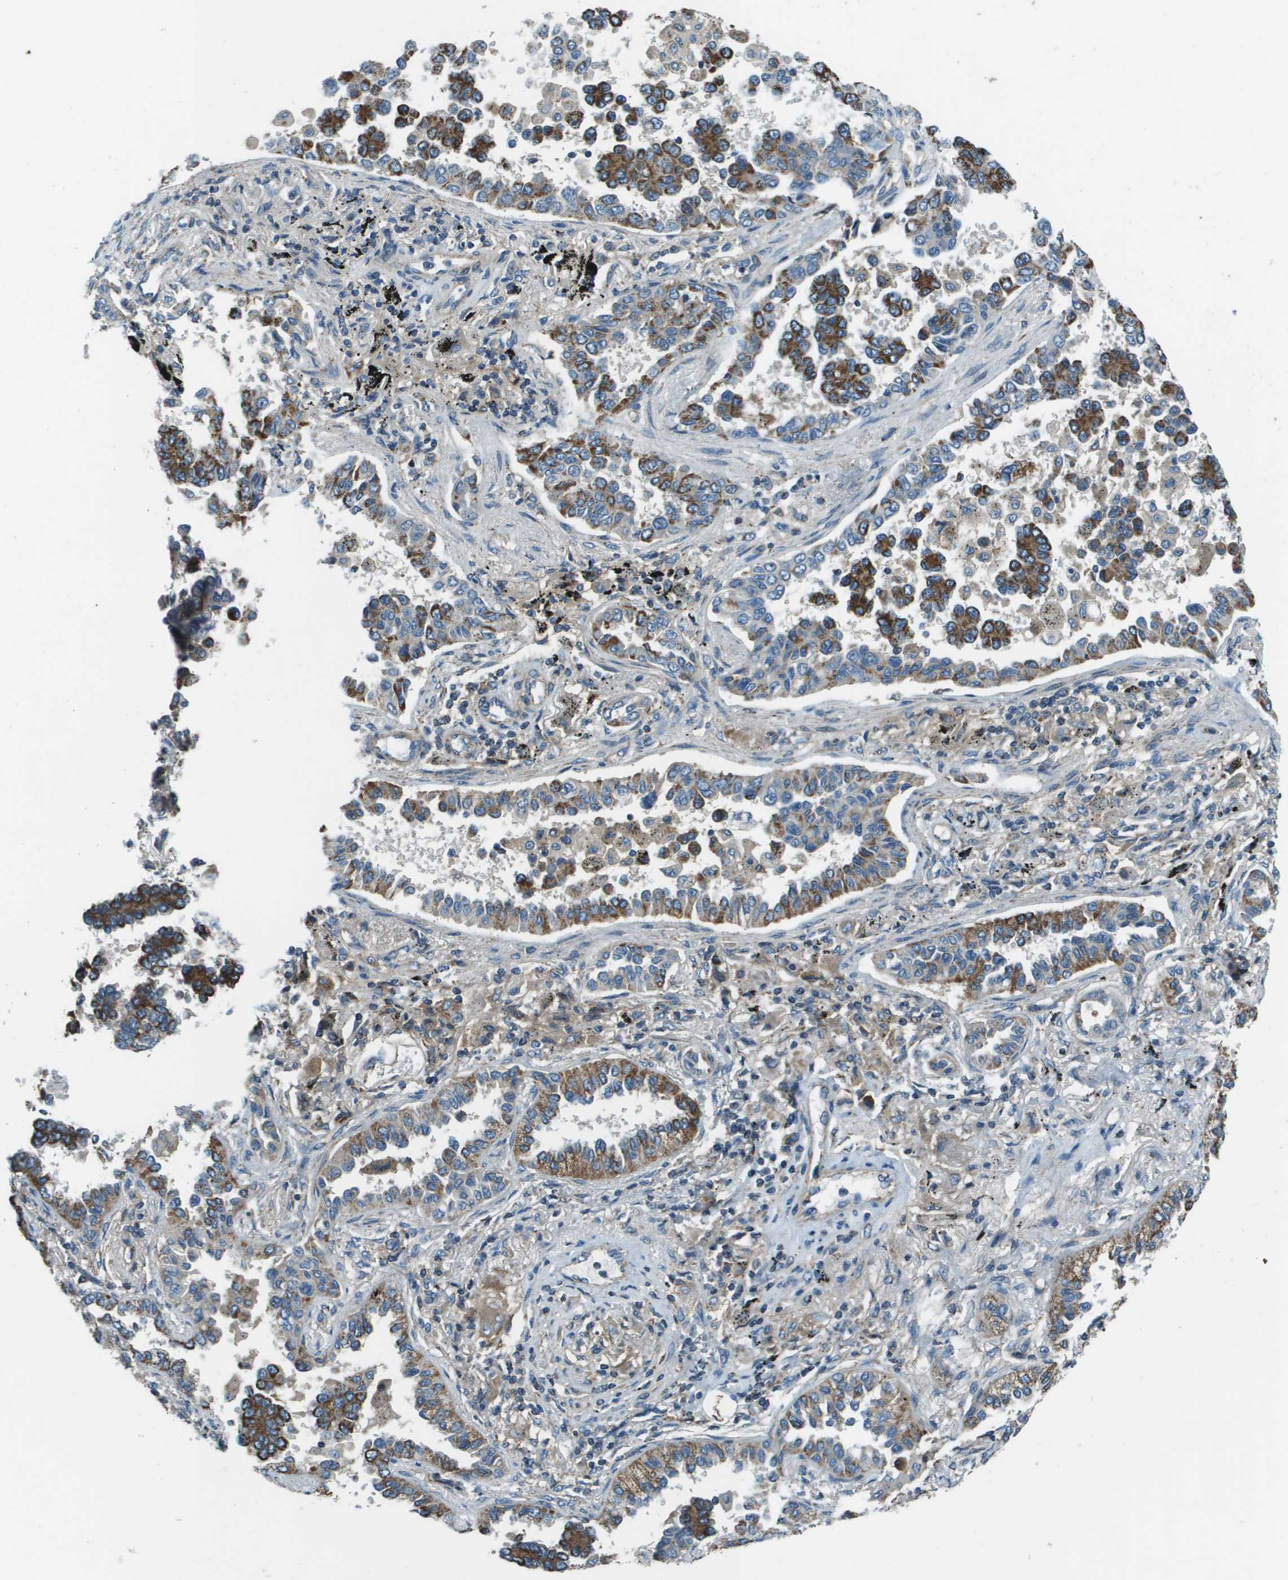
{"staining": {"intensity": "moderate", "quantity": ">75%", "location": "cytoplasmic/membranous"}, "tissue": "lung cancer", "cell_type": "Tumor cells", "image_type": "cancer", "snomed": [{"axis": "morphology", "description": "Normal tissue, NOS"}, {"axis": "morphology", "description": "Adenocarcinoma, NOS"}, {"axis": "topography", "description": "Lung"}], "caption": "This is an image of immunohistochemistry (IHC) staining of adenocarcinoma (lung), which shows moderate staining in the cytoplasmic/membranous of tumor cells.", "gene": "TMEM51", "patient": {"sex": "male", "age": 59}}